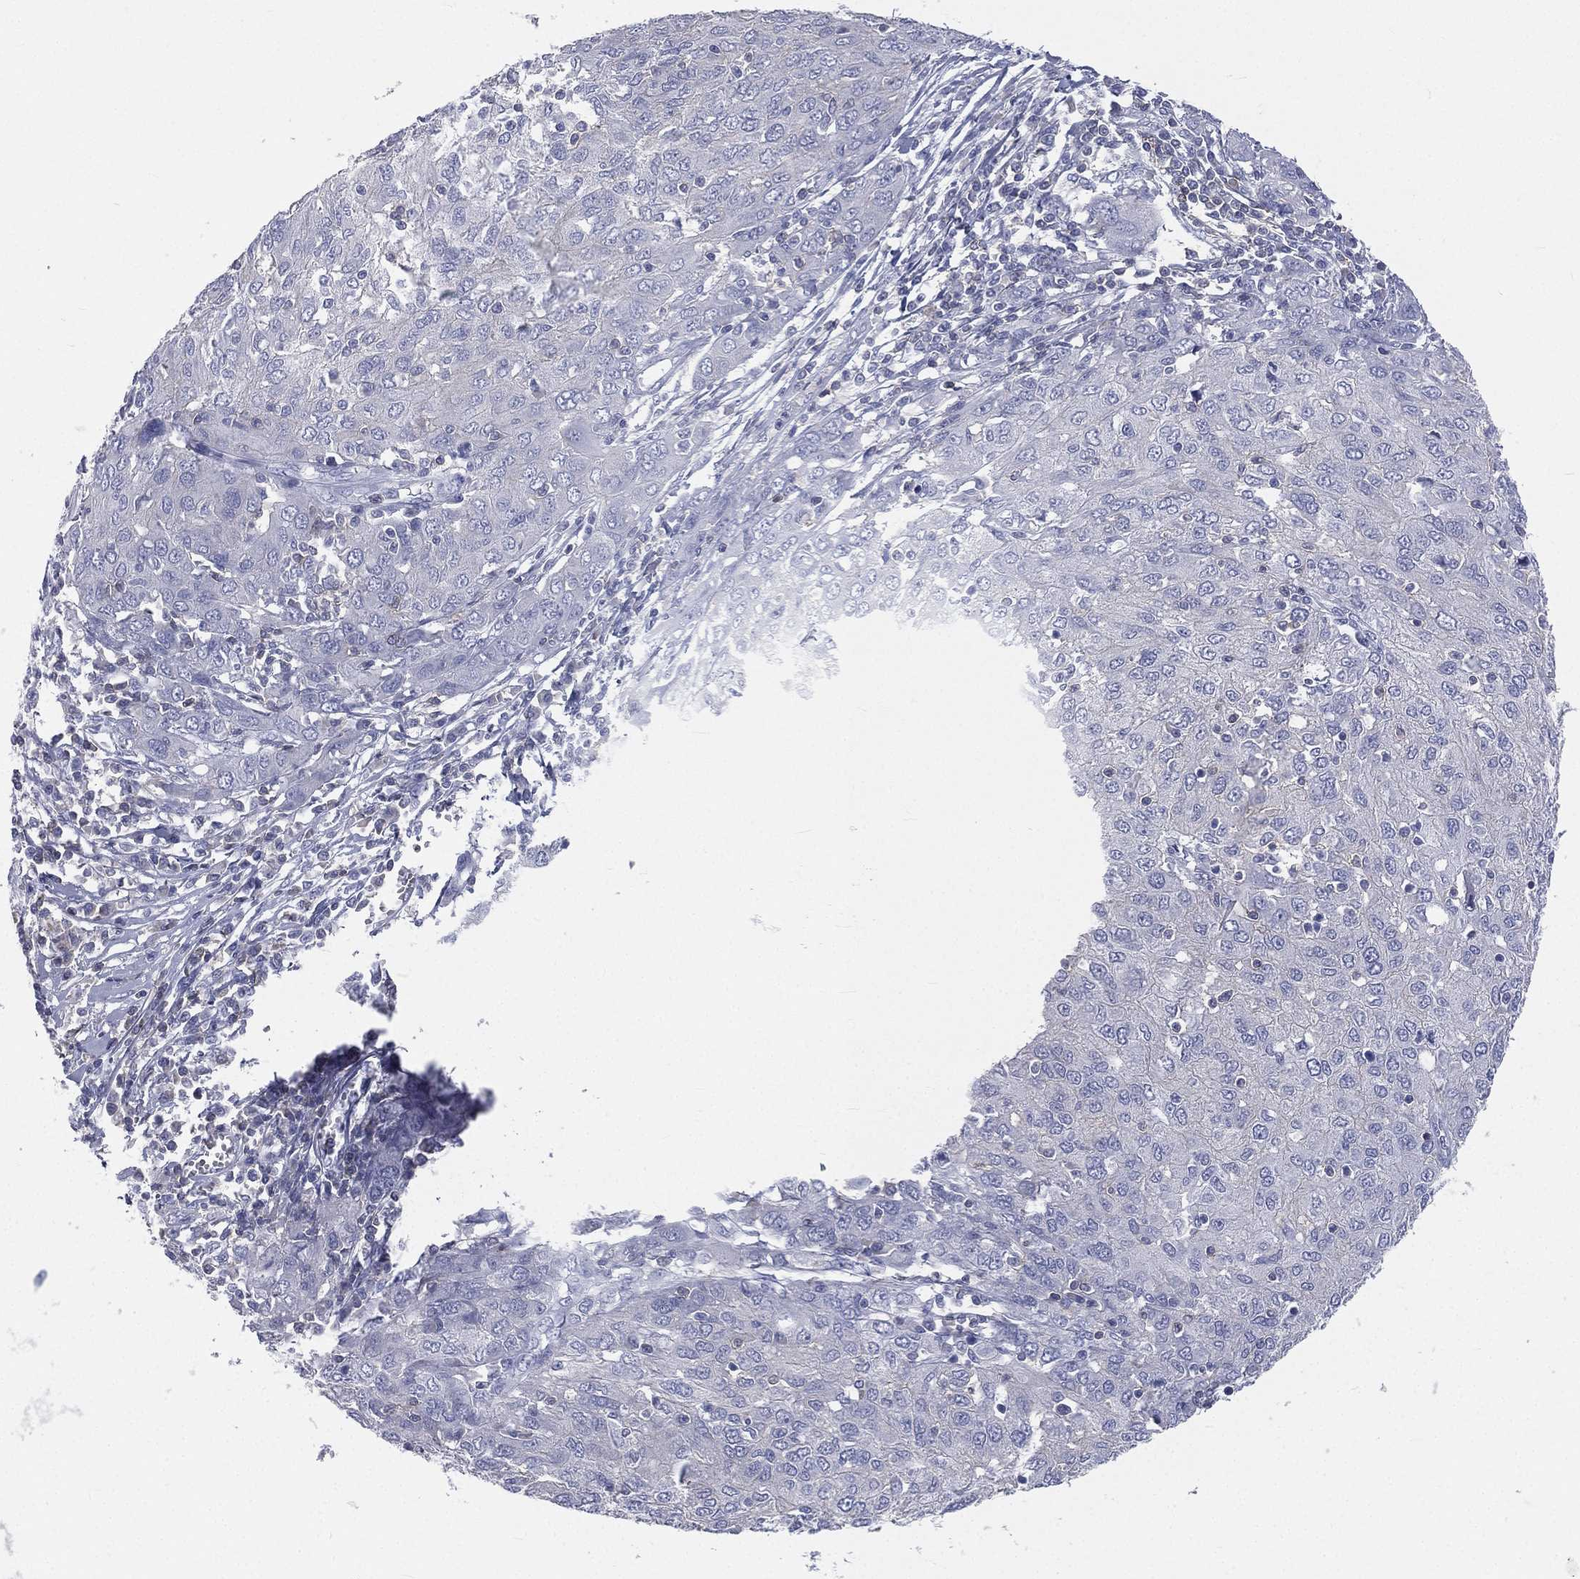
{"staining": {"intensity": "negative", "quantity": "none", "location": "none"}, "tissue": "ovarian cancer", "cell_type": "Tumor cells", "image_type": "cancer", "snomed": [{"axis": "morphology", "description": "Carcinoma, endometroid"}, {"axis": "topography", "description": "Ovary"}], "caption": "An immunohistochemistry (IHC) photomicrograph of ovarian cancer is shown. There is no staining in tumor cells of ovarian cancer.", "gene": "CD3D", "patient": {"sex": "female", "age": 50}}